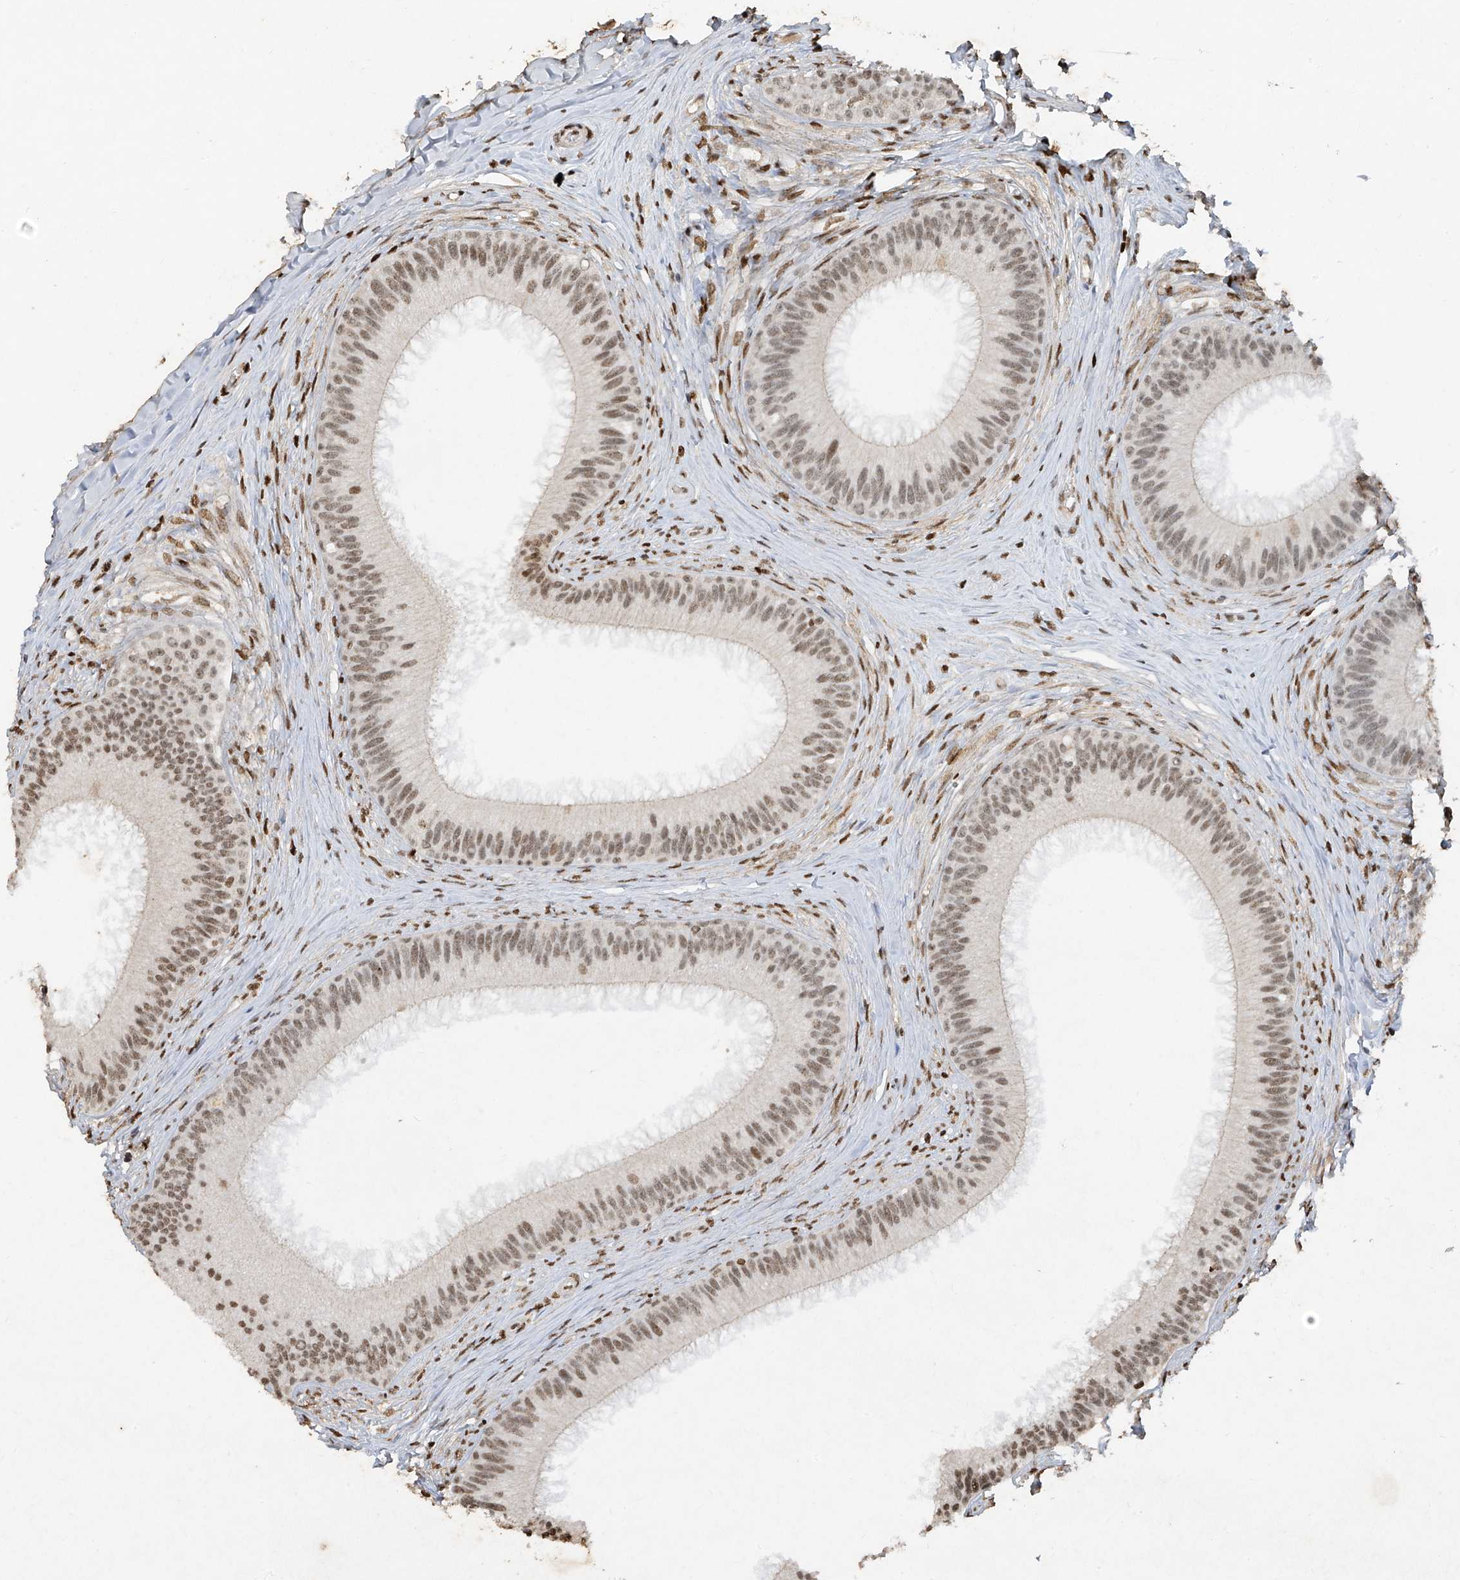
{"staining": {"intensity": "moderate", "quantity": ">75%", "location": "nuclear"}, "tissue": "epididymis", "cell_type": "Glandular cells", "image_type": "normal", "snomed": [{"axis": "morphology", "description": "Normal tissue, NOS"}, {"axis": "topography", "description": "Epididymis"}], "caption": "The image displays a brown stain indicating the presence of a protein in the nuclear of glandular cells in epididymis.", "gene": "ATRIP", "patient": {"sex": "male", "age": 27}}